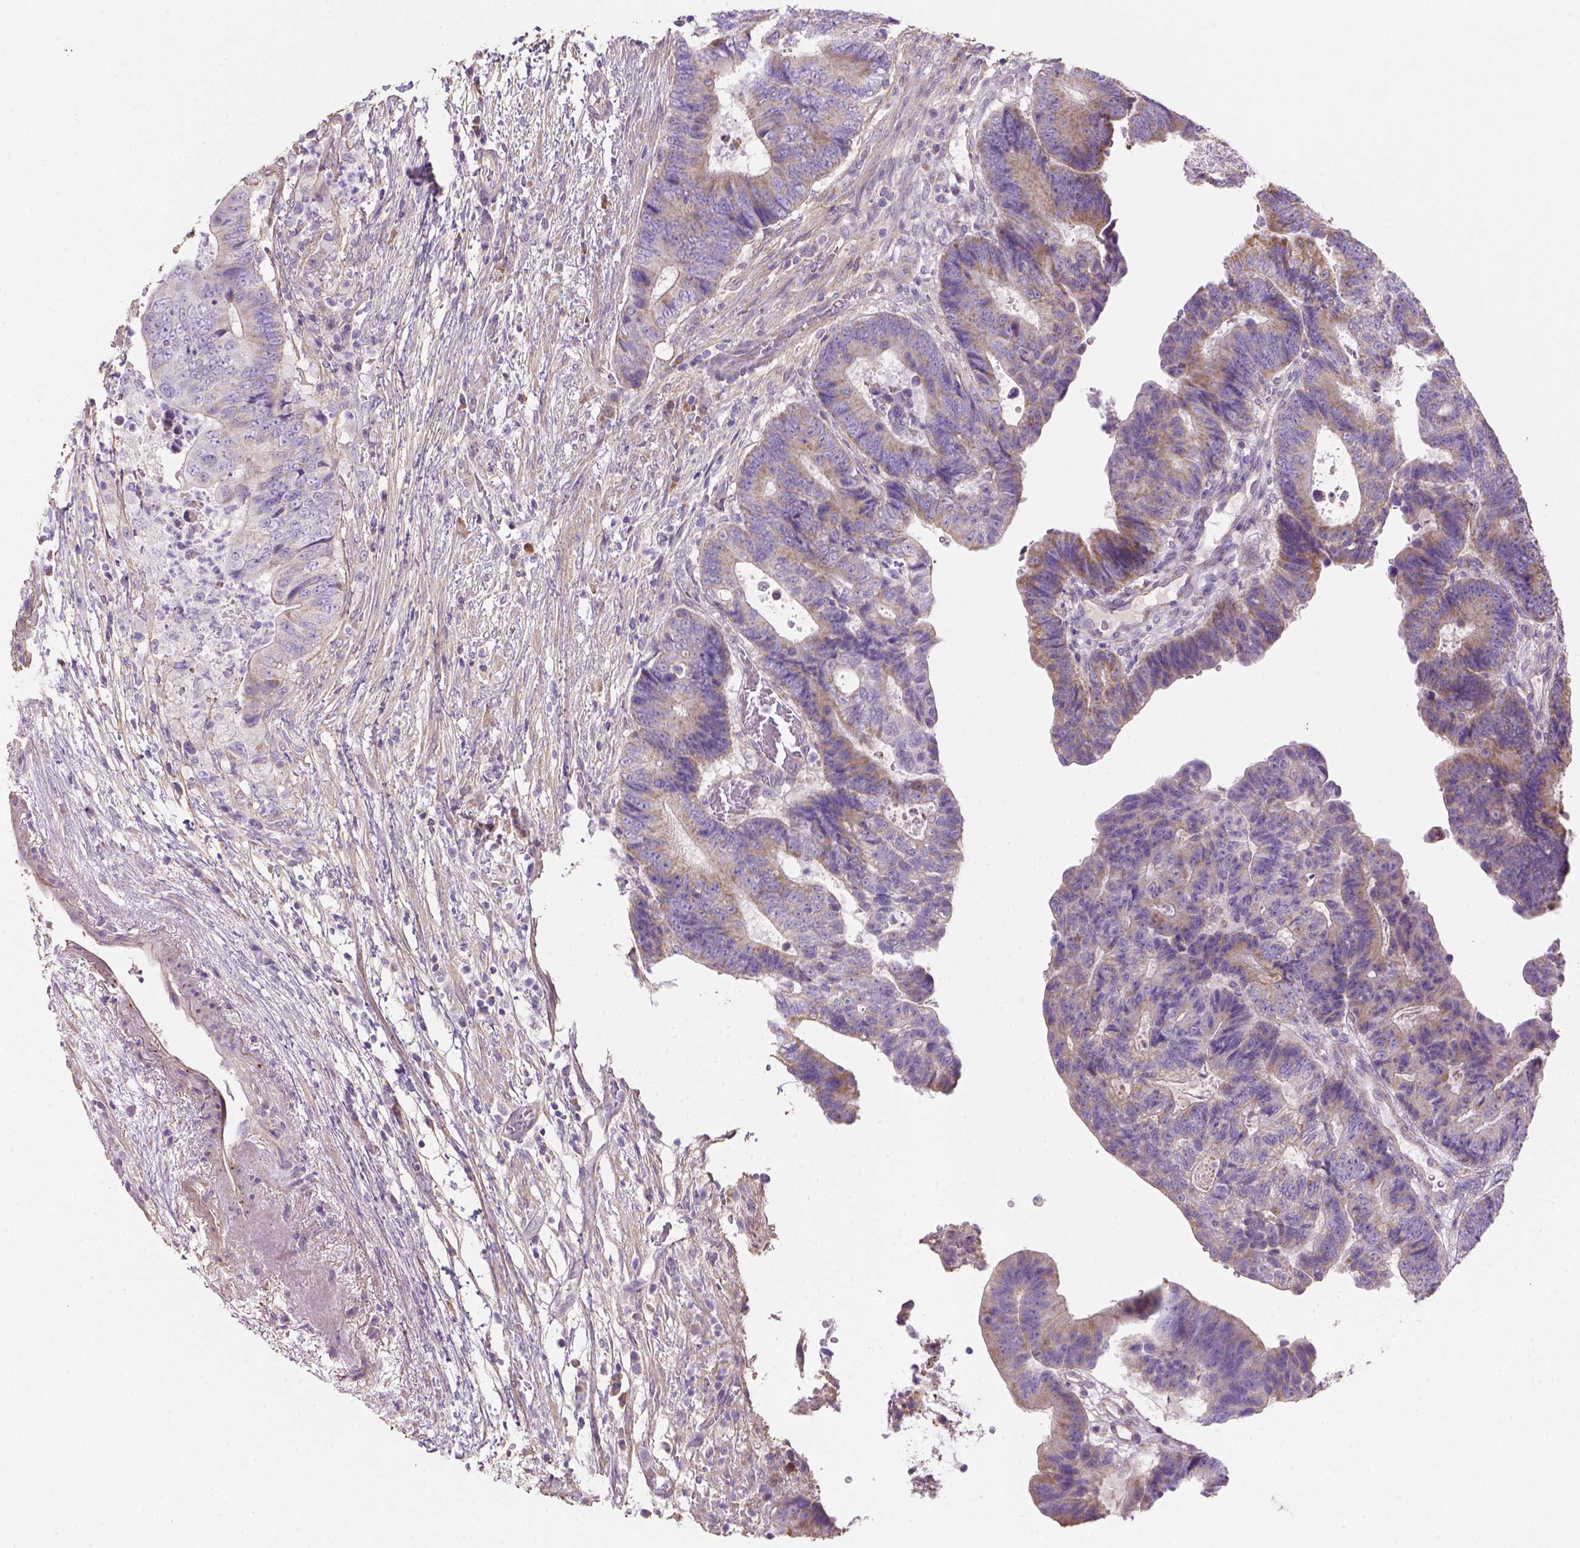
{"staining": {"intensity": "weak", "quantity": "25%-75%", "location": "cytoplasmic/membranous"}, "tissue": "colorectal cancer", "cell_type": "Tumor cells", "image_type": "cancer", "snomed": [{"axis": "morphology", "description": "Adenocarcinoma, NOS"}, {"axis": "topography", "description": "Colon"}], "caption": "This is an image of immunohistochemistry staining of colorectal adenocarcinoma, which shows weak staining in the cytoplasmic/membranous of tumor cells.", "gene": "HTRA1", "patient": {"sex": "female", "age": 48}}